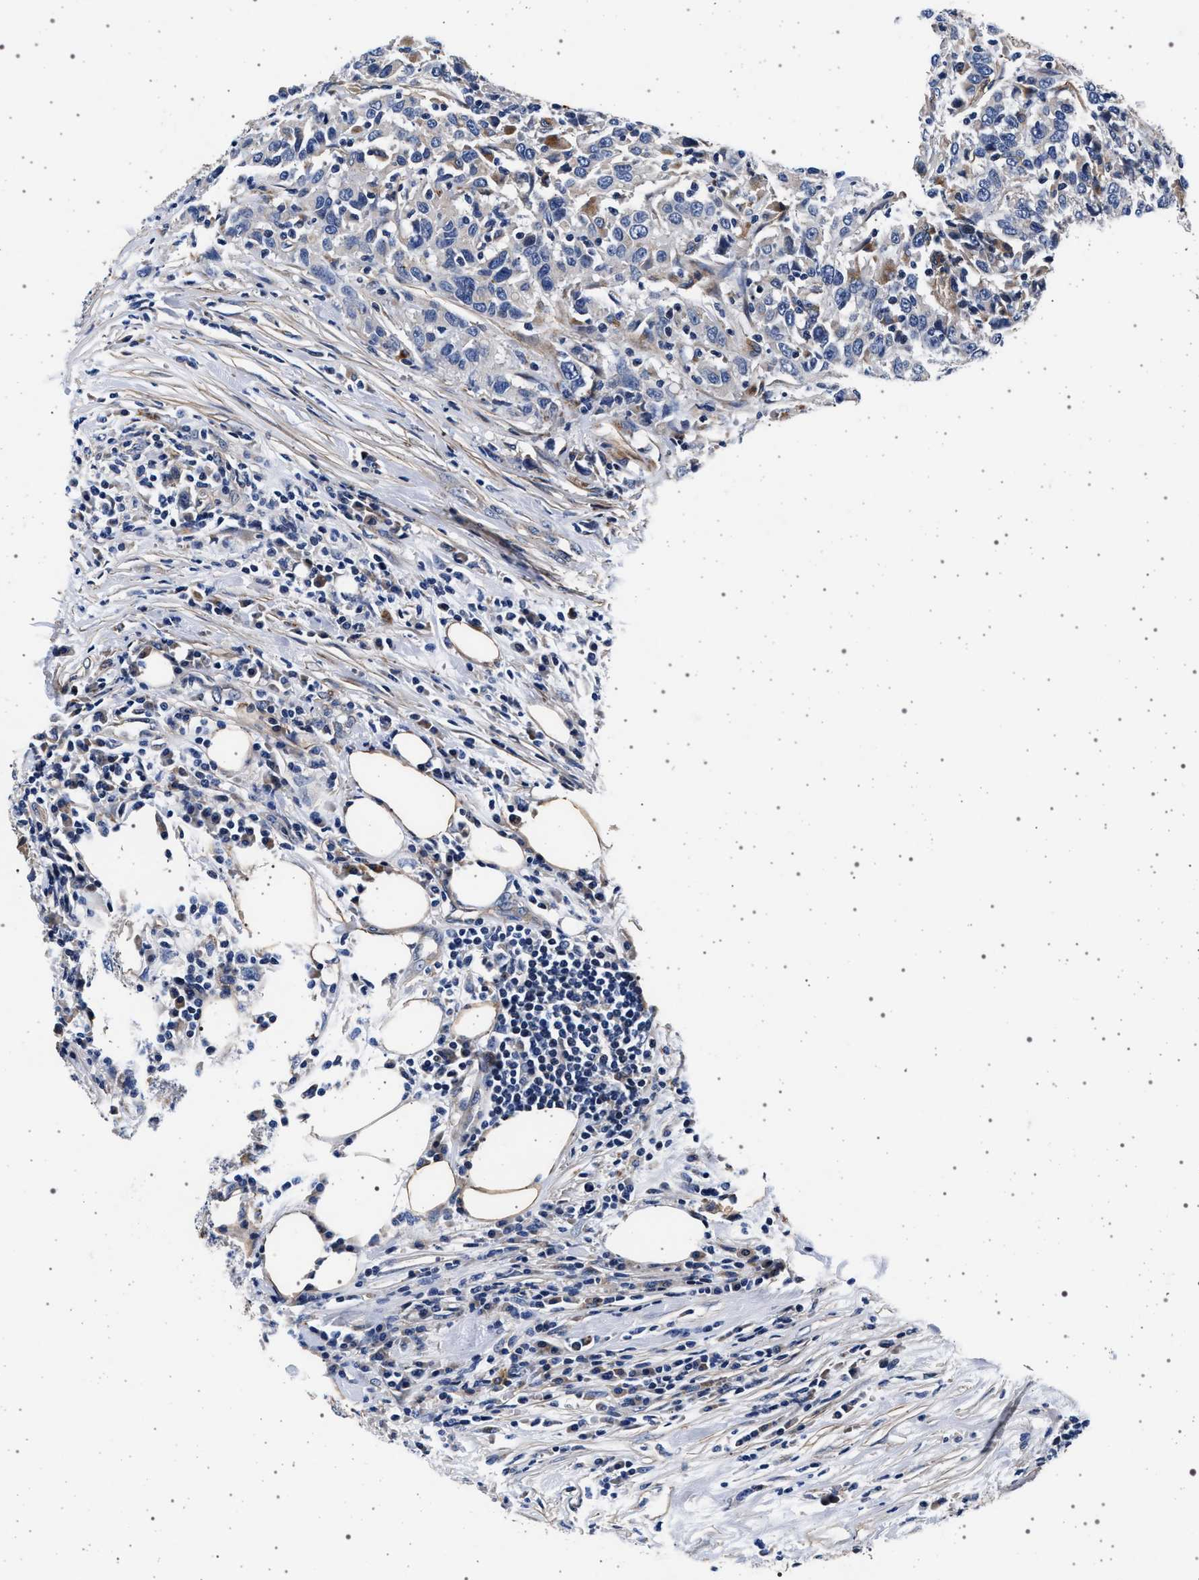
{"staining": {"intensity": "negative", "quantity": "none", "location": "none"}, "tissue": "urothelial cancer", "cell_type": "Tumor cells", "image_type": "cancer", "snomed": [{"axis": "morphology", "description": "Urothelial carcinoma, High grade"}, {"axis": "topography", "description": "Urinary bladder"}], "caption": "Tumor cells are negative for brown protein staining in urothelial carcinoma (high-grade).", "gene": "KCNK6", "patient": {"sex": "male", "age": 61}}